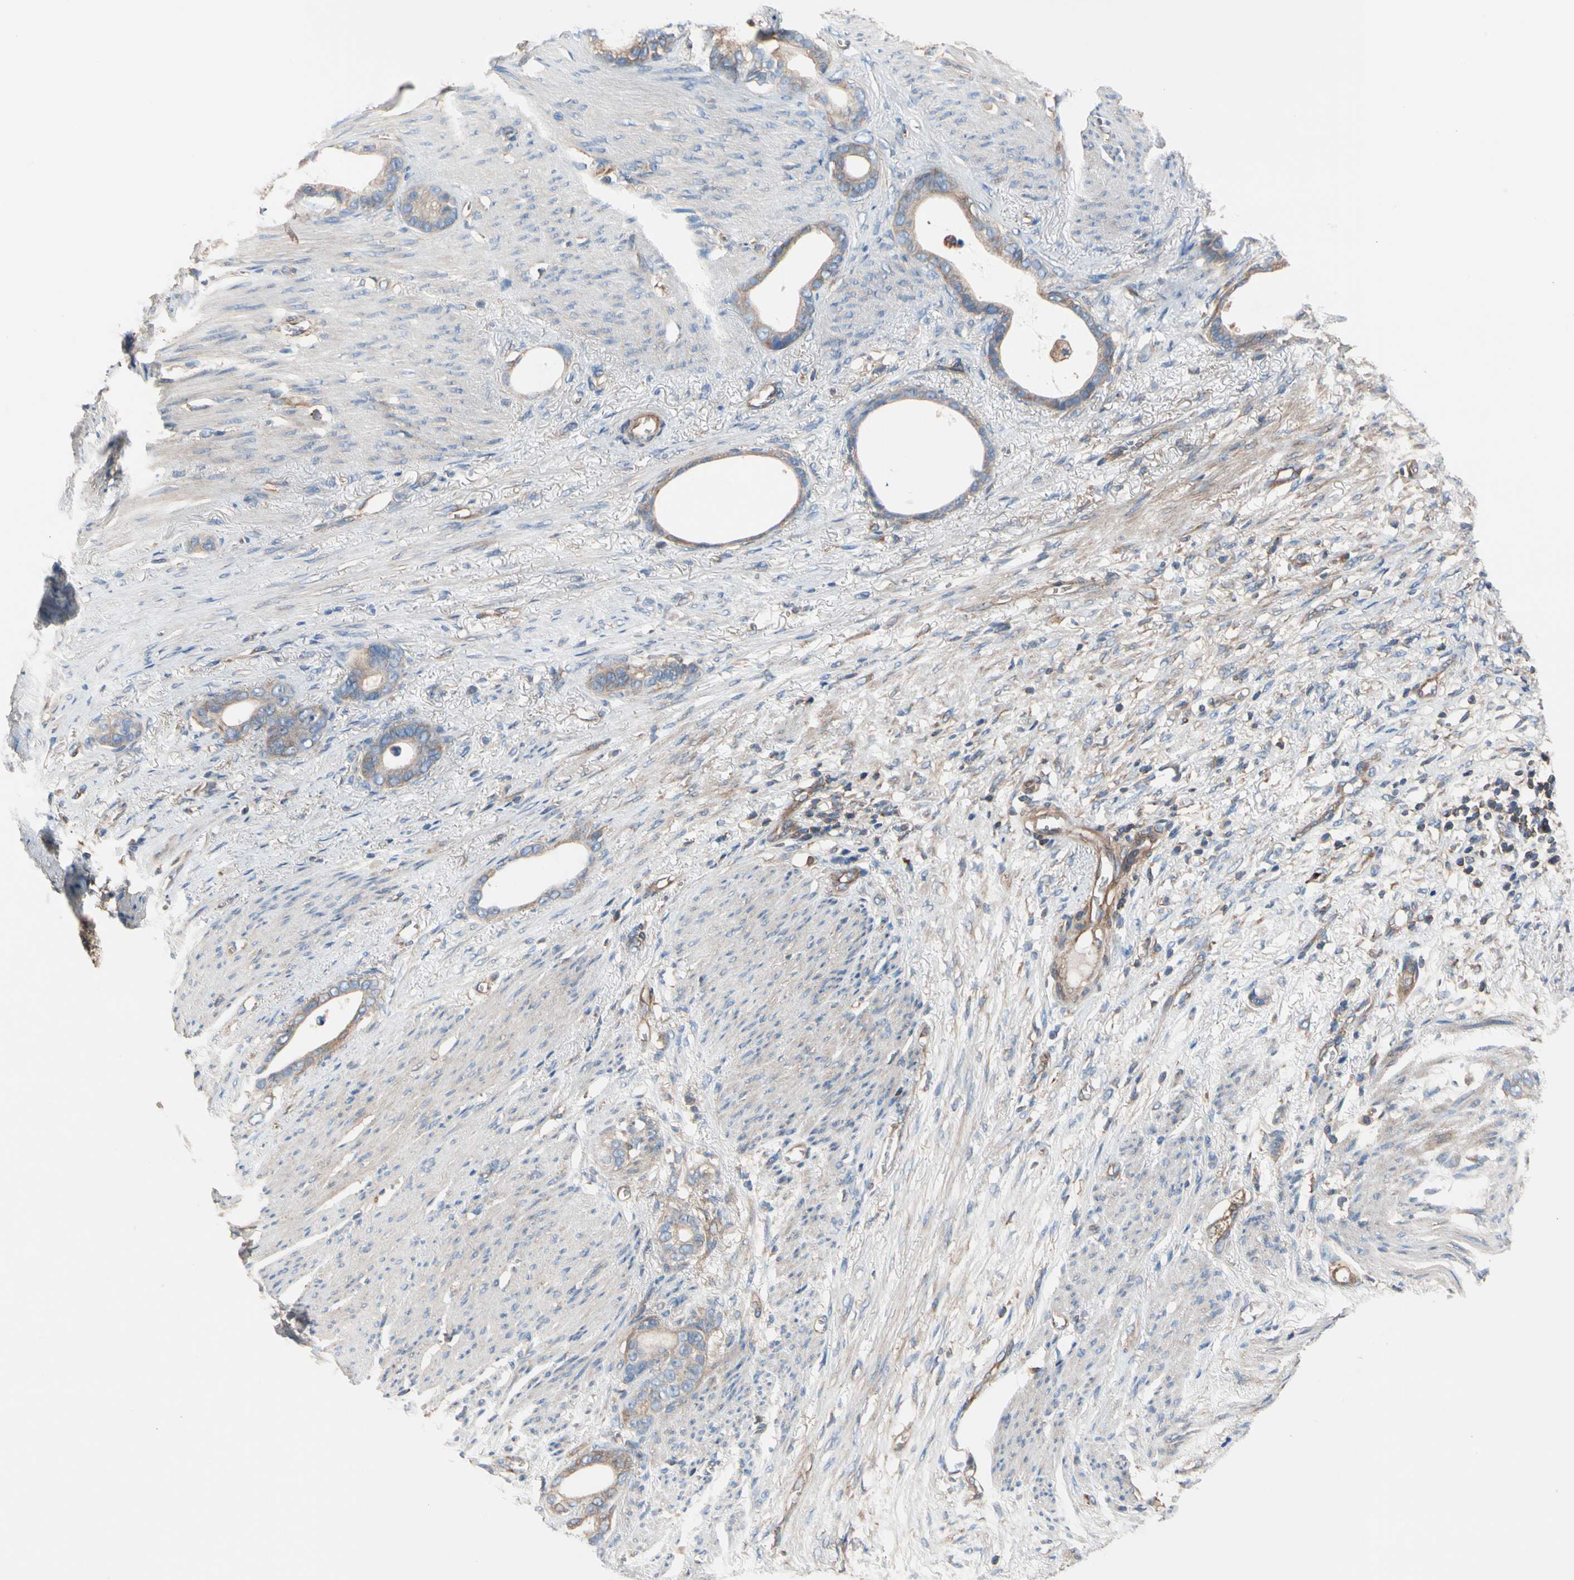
{"staining": {"intensity": "weak", "quantity": ">75%", "location": "cytoplasmic/membranous"}, "tissue": "stomach cancer", "cell_type": "Tumor cells", "image_type": "cancer", "snomed": [{"axis": "morphology", "description": "Adenocarcinoma, NOS"}, {"axis": "topography", "description": "Stomach"}], "caption": "Immunohistochemical staining of human stomach adenocarcinoma demonstrates weak cytoplasmic/membranous protein staining in about >75% of tumor cells.", "gene": "ROCK1", "patient": {"sex": "female", "age": 75}}